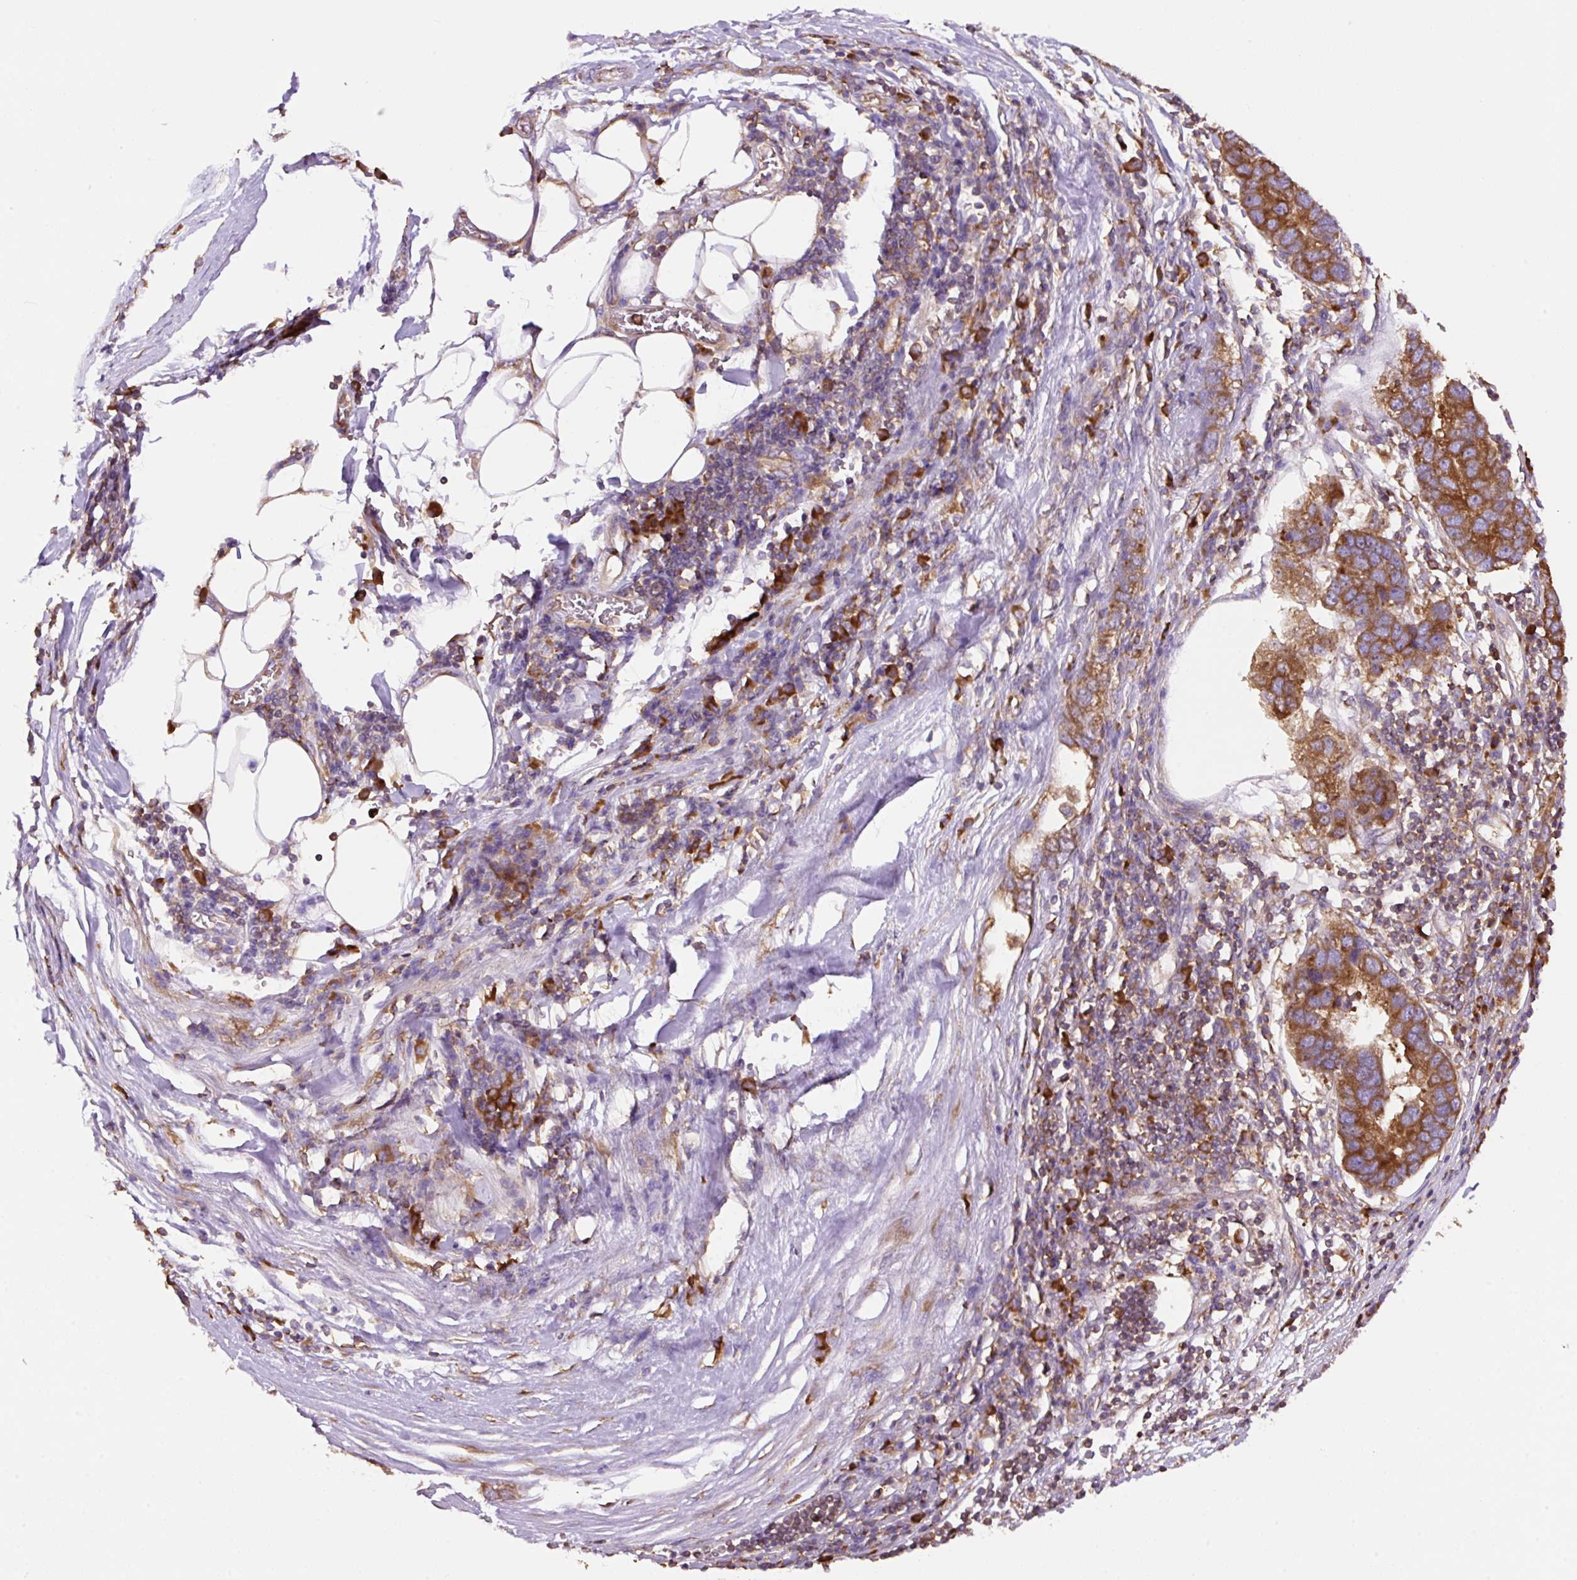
{"staining": {"intensity": "strong", "quantity": ">75%", "location": "cytoplasmic/membranous"}, "tissue": "pancreatic cancer", "cell_type": "Tumor cells", "image_type": "cancer", "snomed": [{"axis": "morphology", "description": "Adenocarcinoma, NOS"}, {"axis": "topography", "description": "Pancreas"}], "caption": "A brown stain highlights strong cytoplasmic/membranous staining of a protein in human adenocarcinoma (pancreatic) tumor cells. Nuclei are stained in blue.", "gene": "RPS23", "patient": {"sex": "female", "age": 61}}